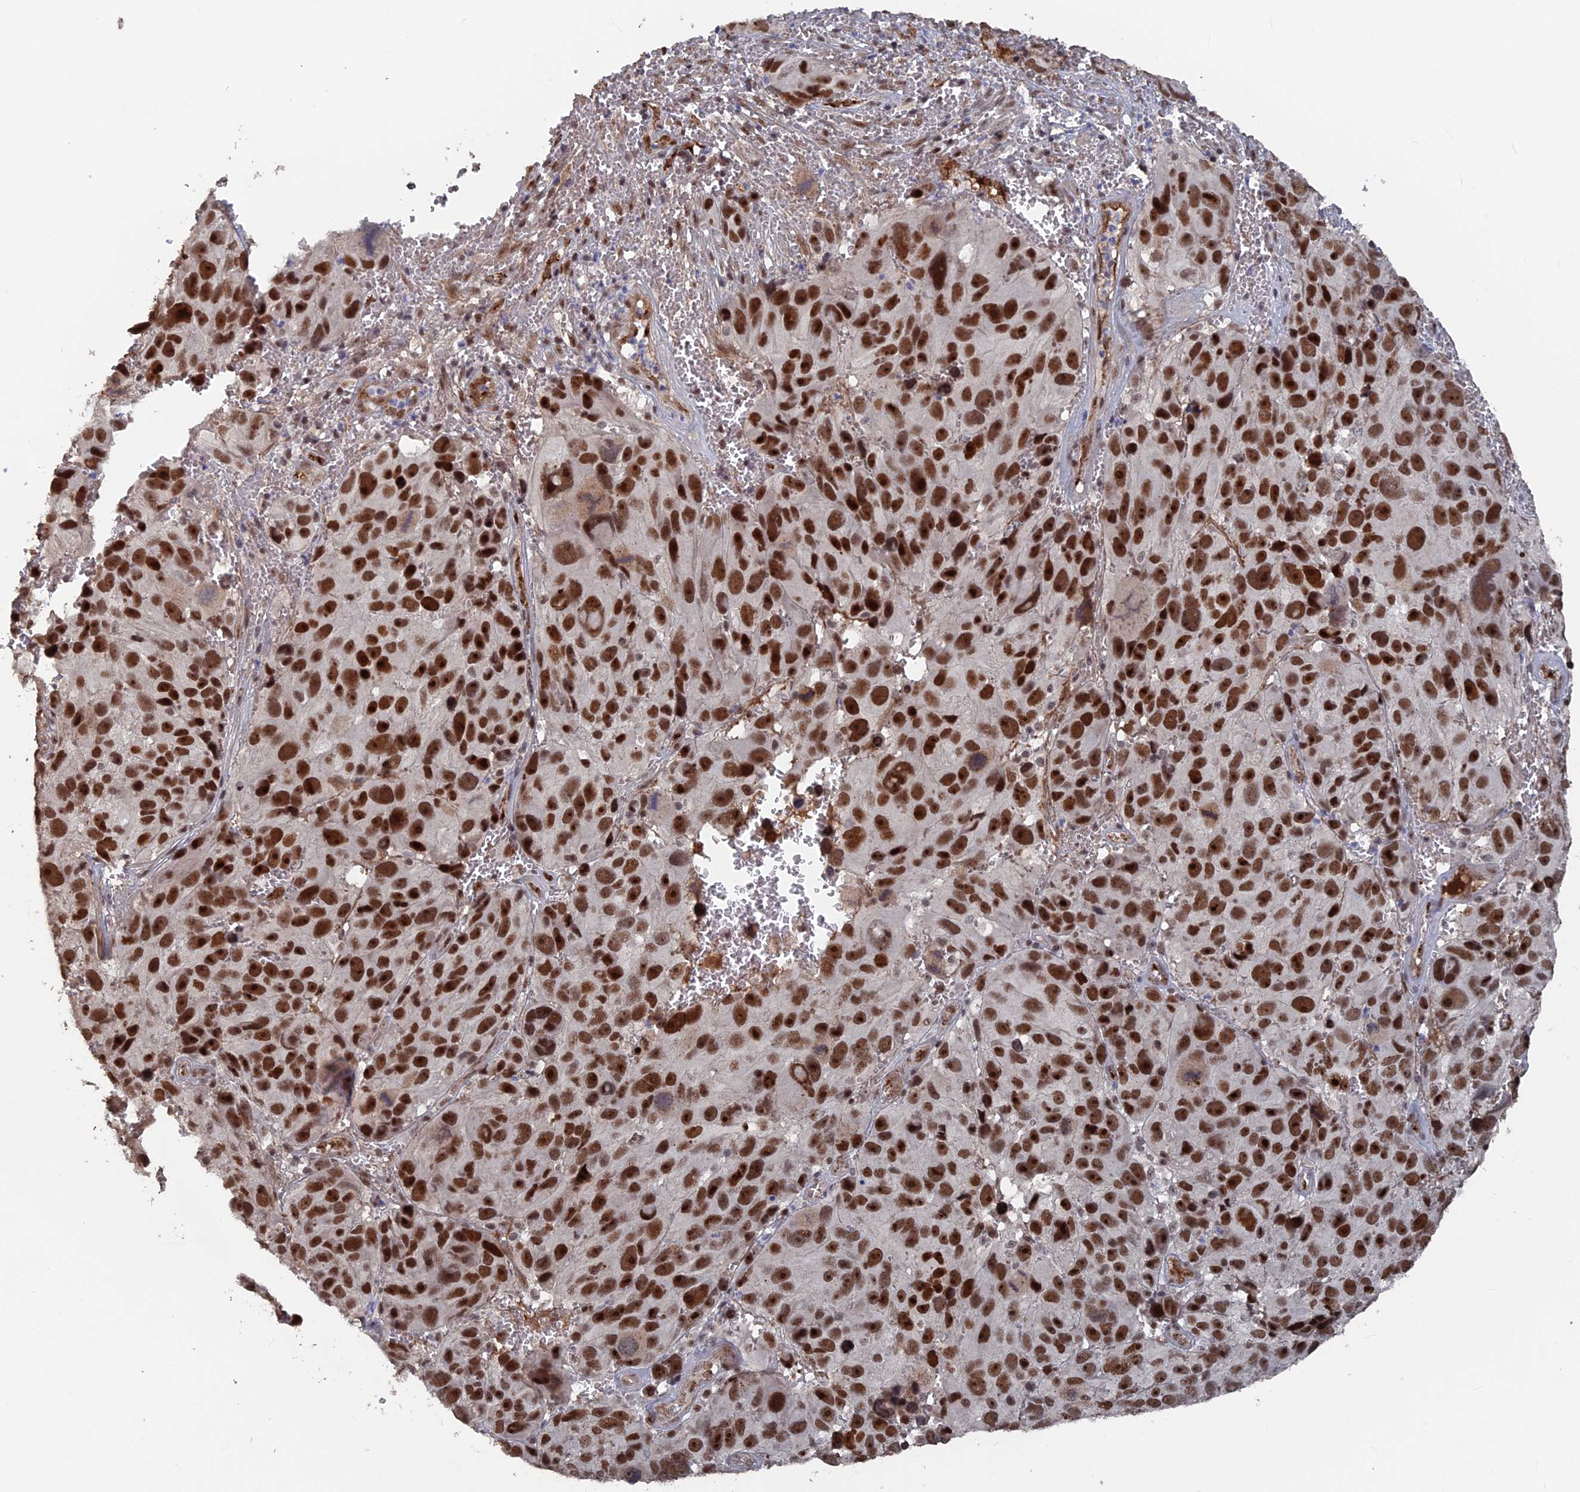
{"staining": {"intensity": "strong", "quantity": ">75%", "location": "nuclear"}, "tissue": "melanoma", "cell_type": "Tumor cells", "image_type": "cancer", "snomed": [{"axis": "morphology", "description": "Malignant melanoma, NOS"}, {"axis": "topography", "description": "Skin"}], "caption": "This micrograph demonstrates IHC staining of malignant melanoma, with high strong nuclear positivity in about >75% of tumor cells.", "gene": "SH3D21", "patient": {"sex": "male", "age": 84}}